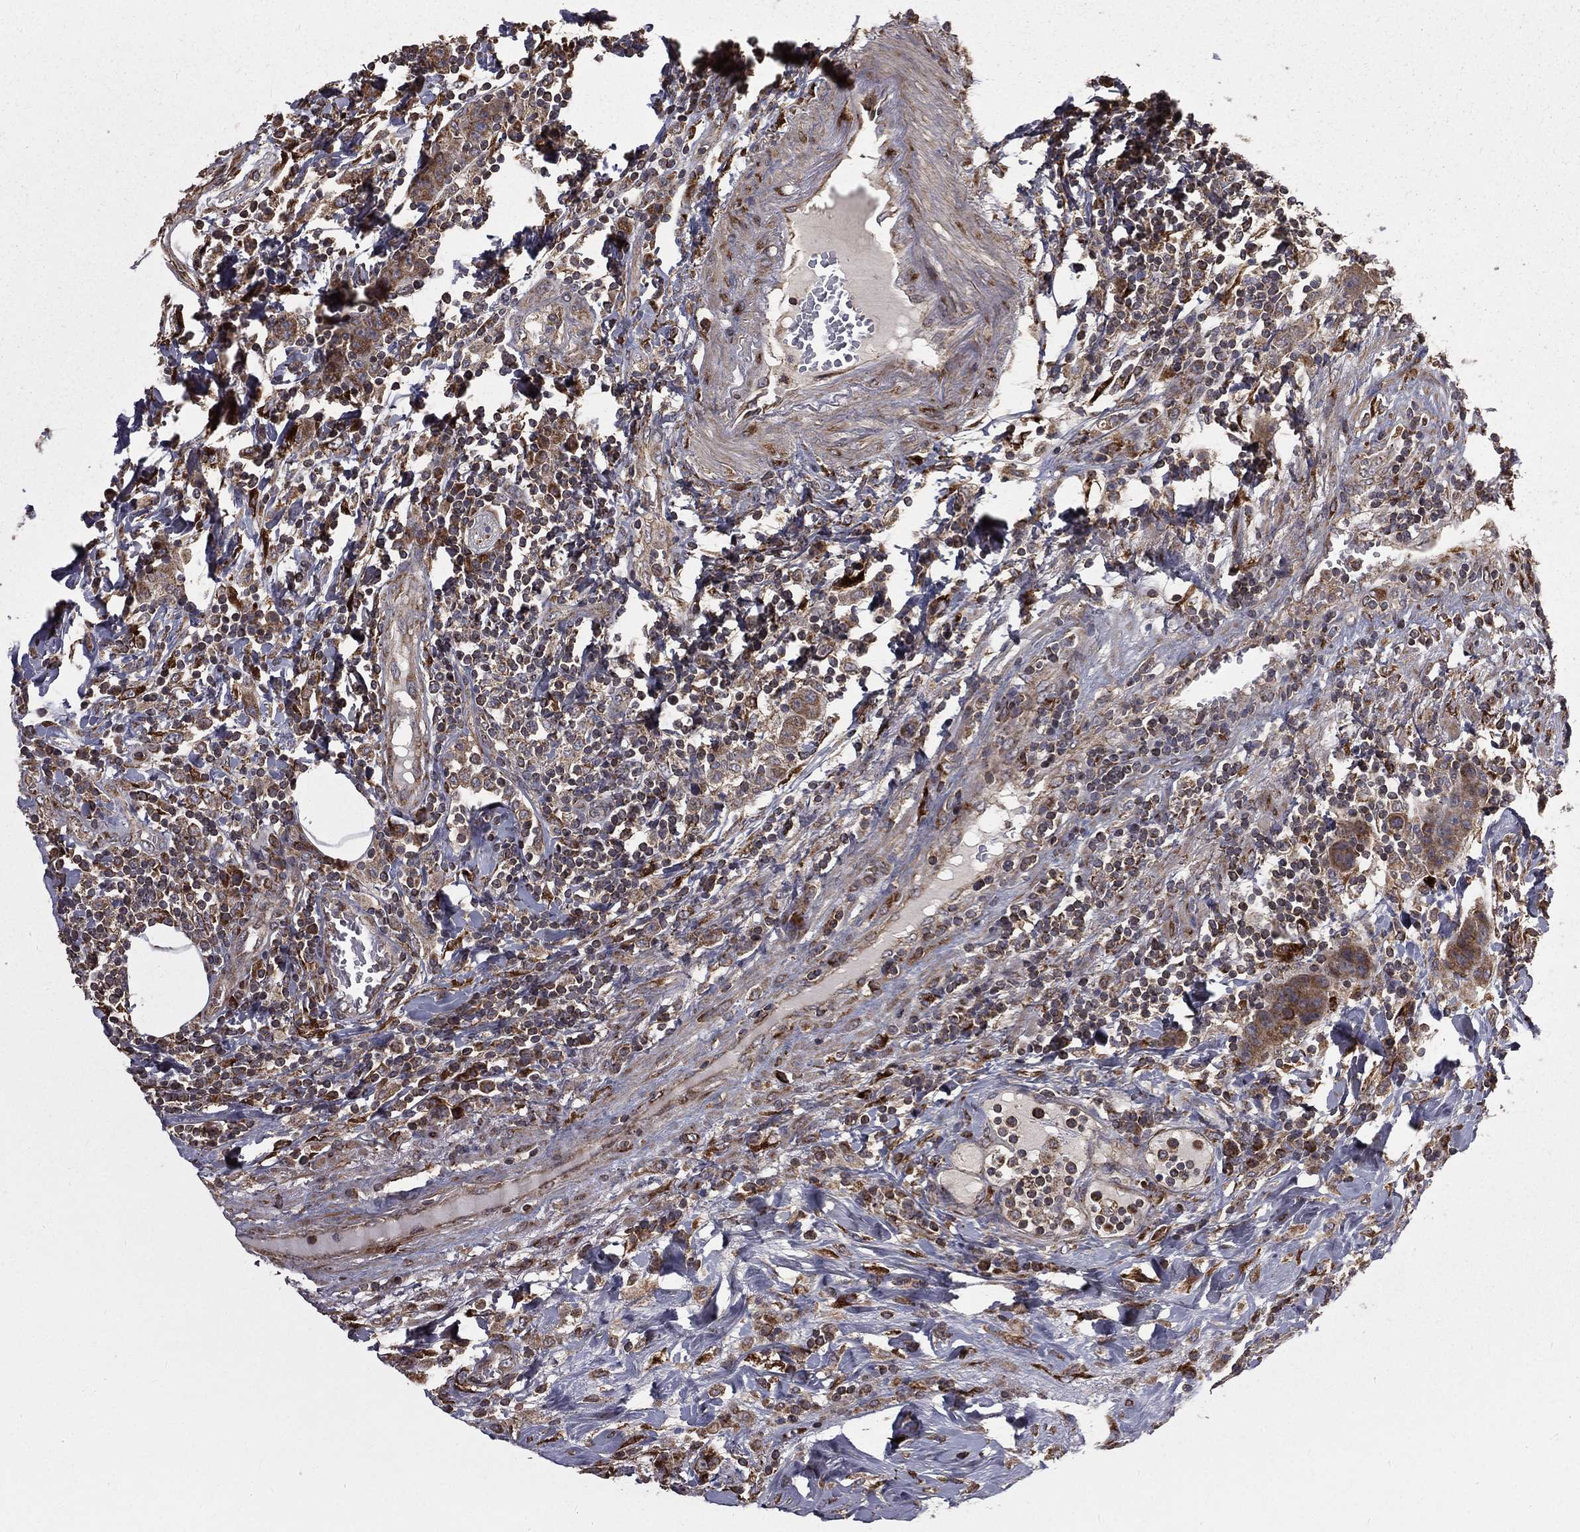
{"staining": {"intensity": "moderate", "quantity": ">75%", "location": "cytoplasmic/membranous"}, "tissue": "colorectal cancer", "cell_type": "Tumor cells", "image_type": "cancer", "snomed": [{"axis": "morphology", "description": "Adenocarcinoma, NOS"}, {"axis": "topography", "description": "Colon"}], "caption": "Colorectal cancer stained with a brown dye displays moderate cytoplasmic/membranous positive positivity in about >75% of tumor cells.", "gene": "OLFML1", "patient": {"sex": "female", "age": 48}}